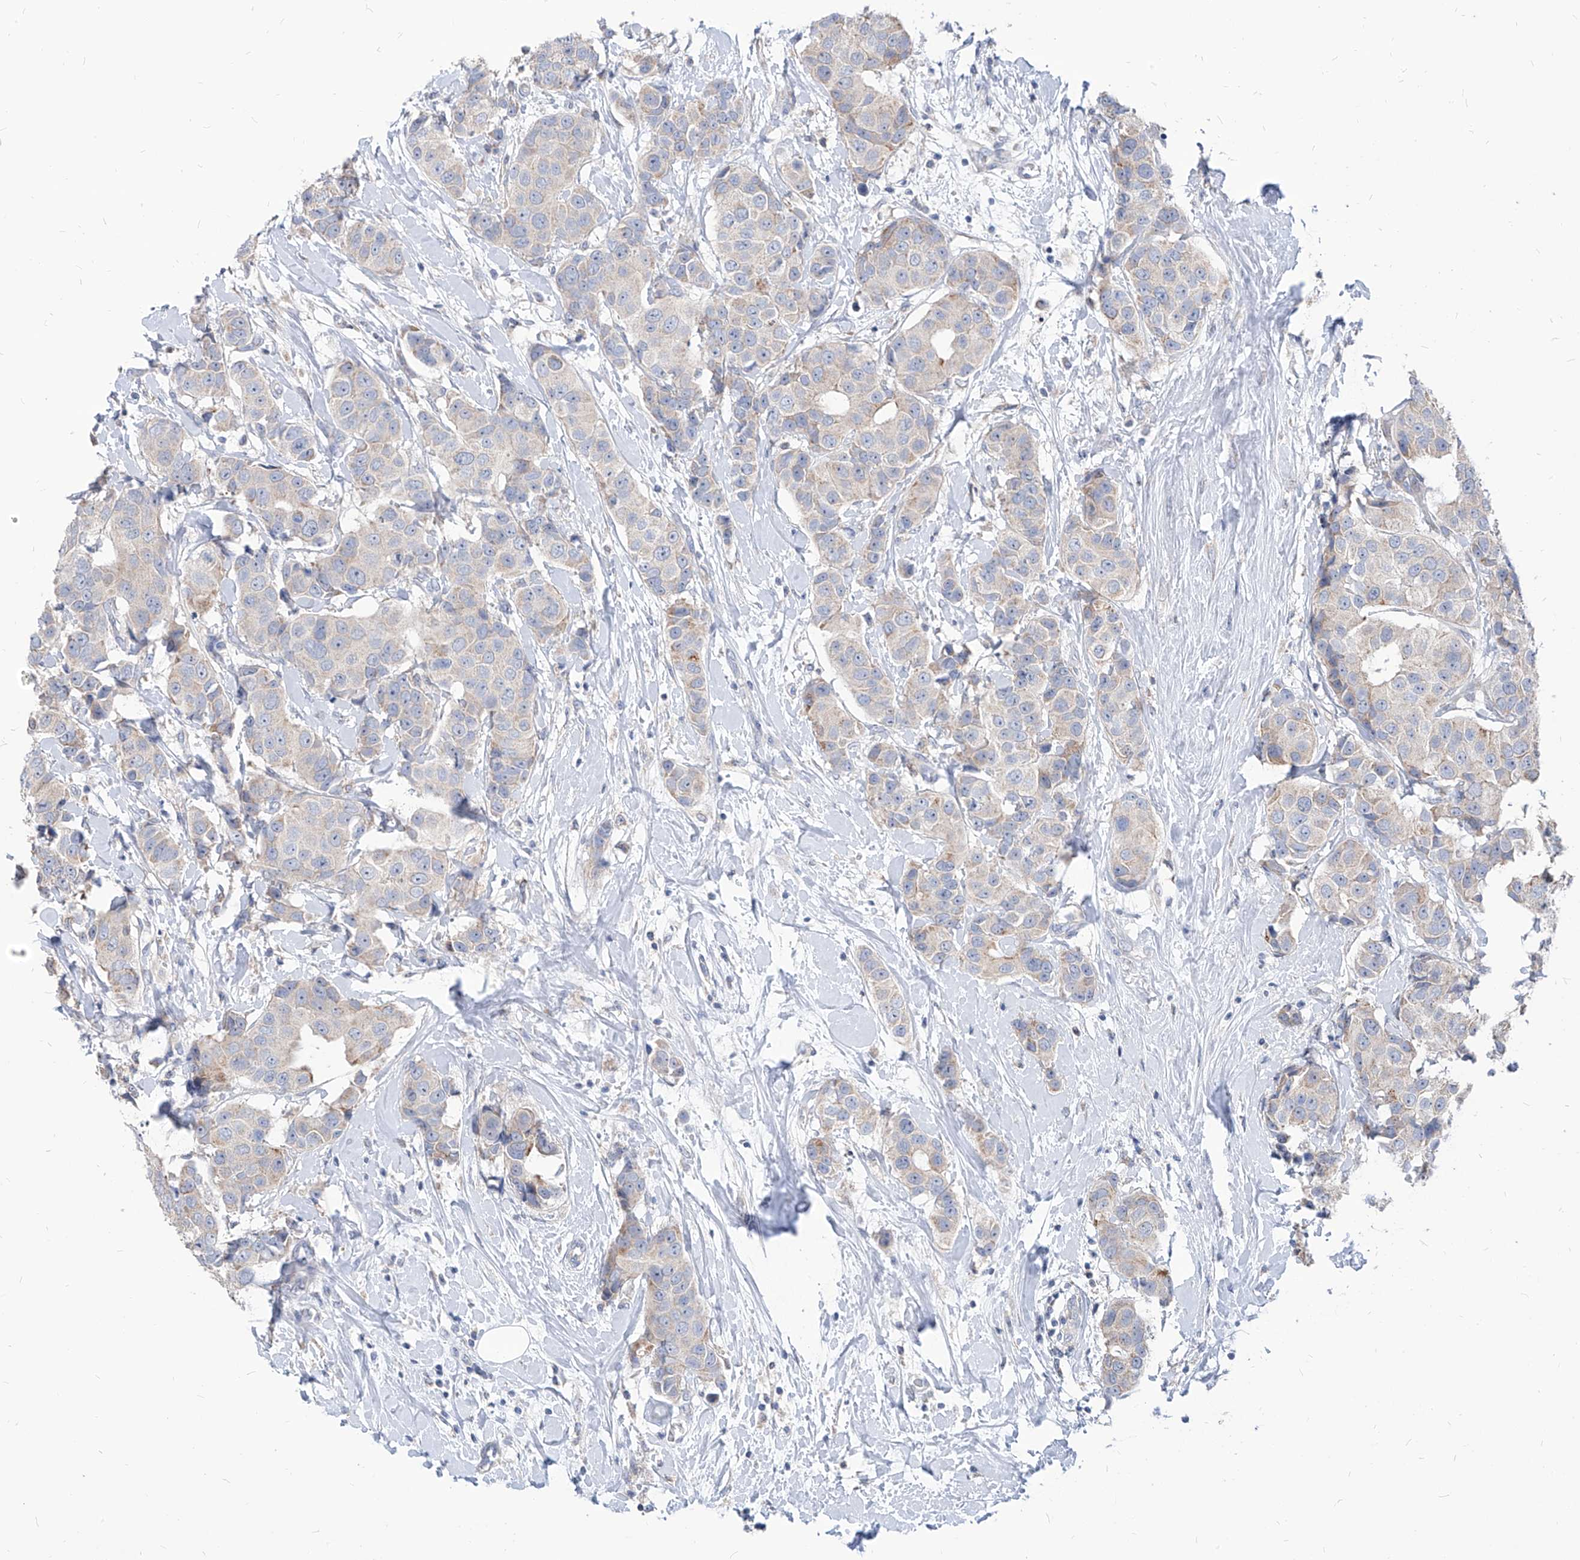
{"staining": {"intensity": "weak", "quantity": "<25%", "location": "cytoplasmic/membranous"}, "tissue": "breast cancer", "cell_type": "Tumor cells", "image_type": "cancer", "snomed": [{"axis": "morphology", "description": "Normal tissue, NOS"}, {"axis": "morphology", "description": "Duct carcinoma"}, {"axis": "topography", "description": "Breast"}], "caption": "Human breast cancer (intraductal carcinoma) stained for a protein using immunohistochemistry (IHC) demonstrates no positivity in tumor cells.", "gene": "AGPS", "patient": {"sex": "female", "age": 39}}